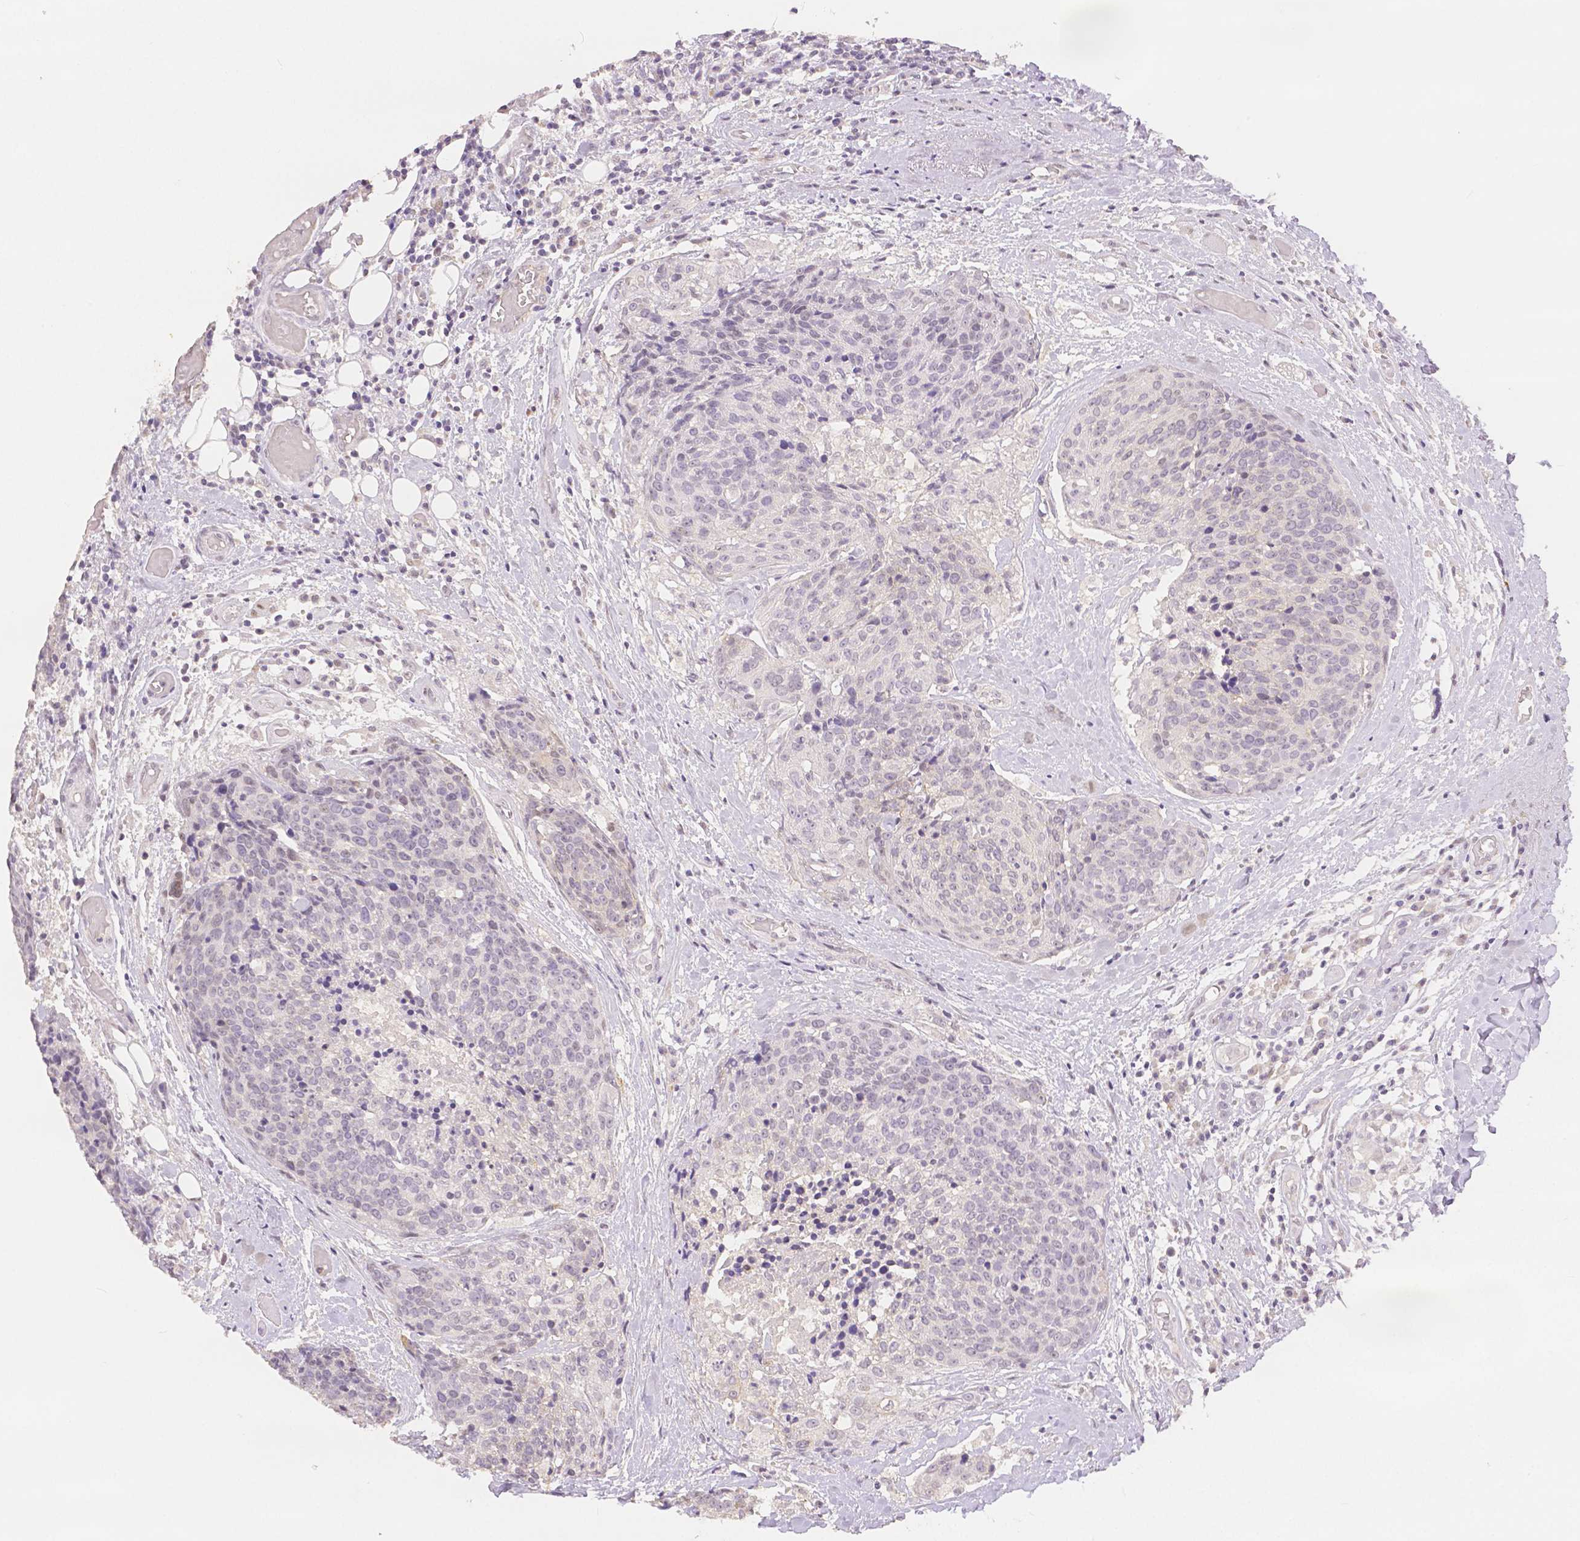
{"staining": {"intensity": "negative", "quantity": "none", "location": "none"}, "tissue": "head and neck cancer", "cell_type": "Tumor cells", "image_type": "cancer", "snomed": [{"axis": "morphology", "description": "Squamous cell carcinoma, NOS"}, {"axis": "topography", "description": "Oral tissue"}, {"axis": "topography", "description": "Head-Neck"}], "caption": "Immunohistochemistry (IHC) of head and neck cancer displays no expression in tumor cells. (DAB (3,3'-diaminobenzidine) IHC with hematoxylin counter stain).", "gene": "OCLN", "patient": {"sex": "male", "age": 64}}